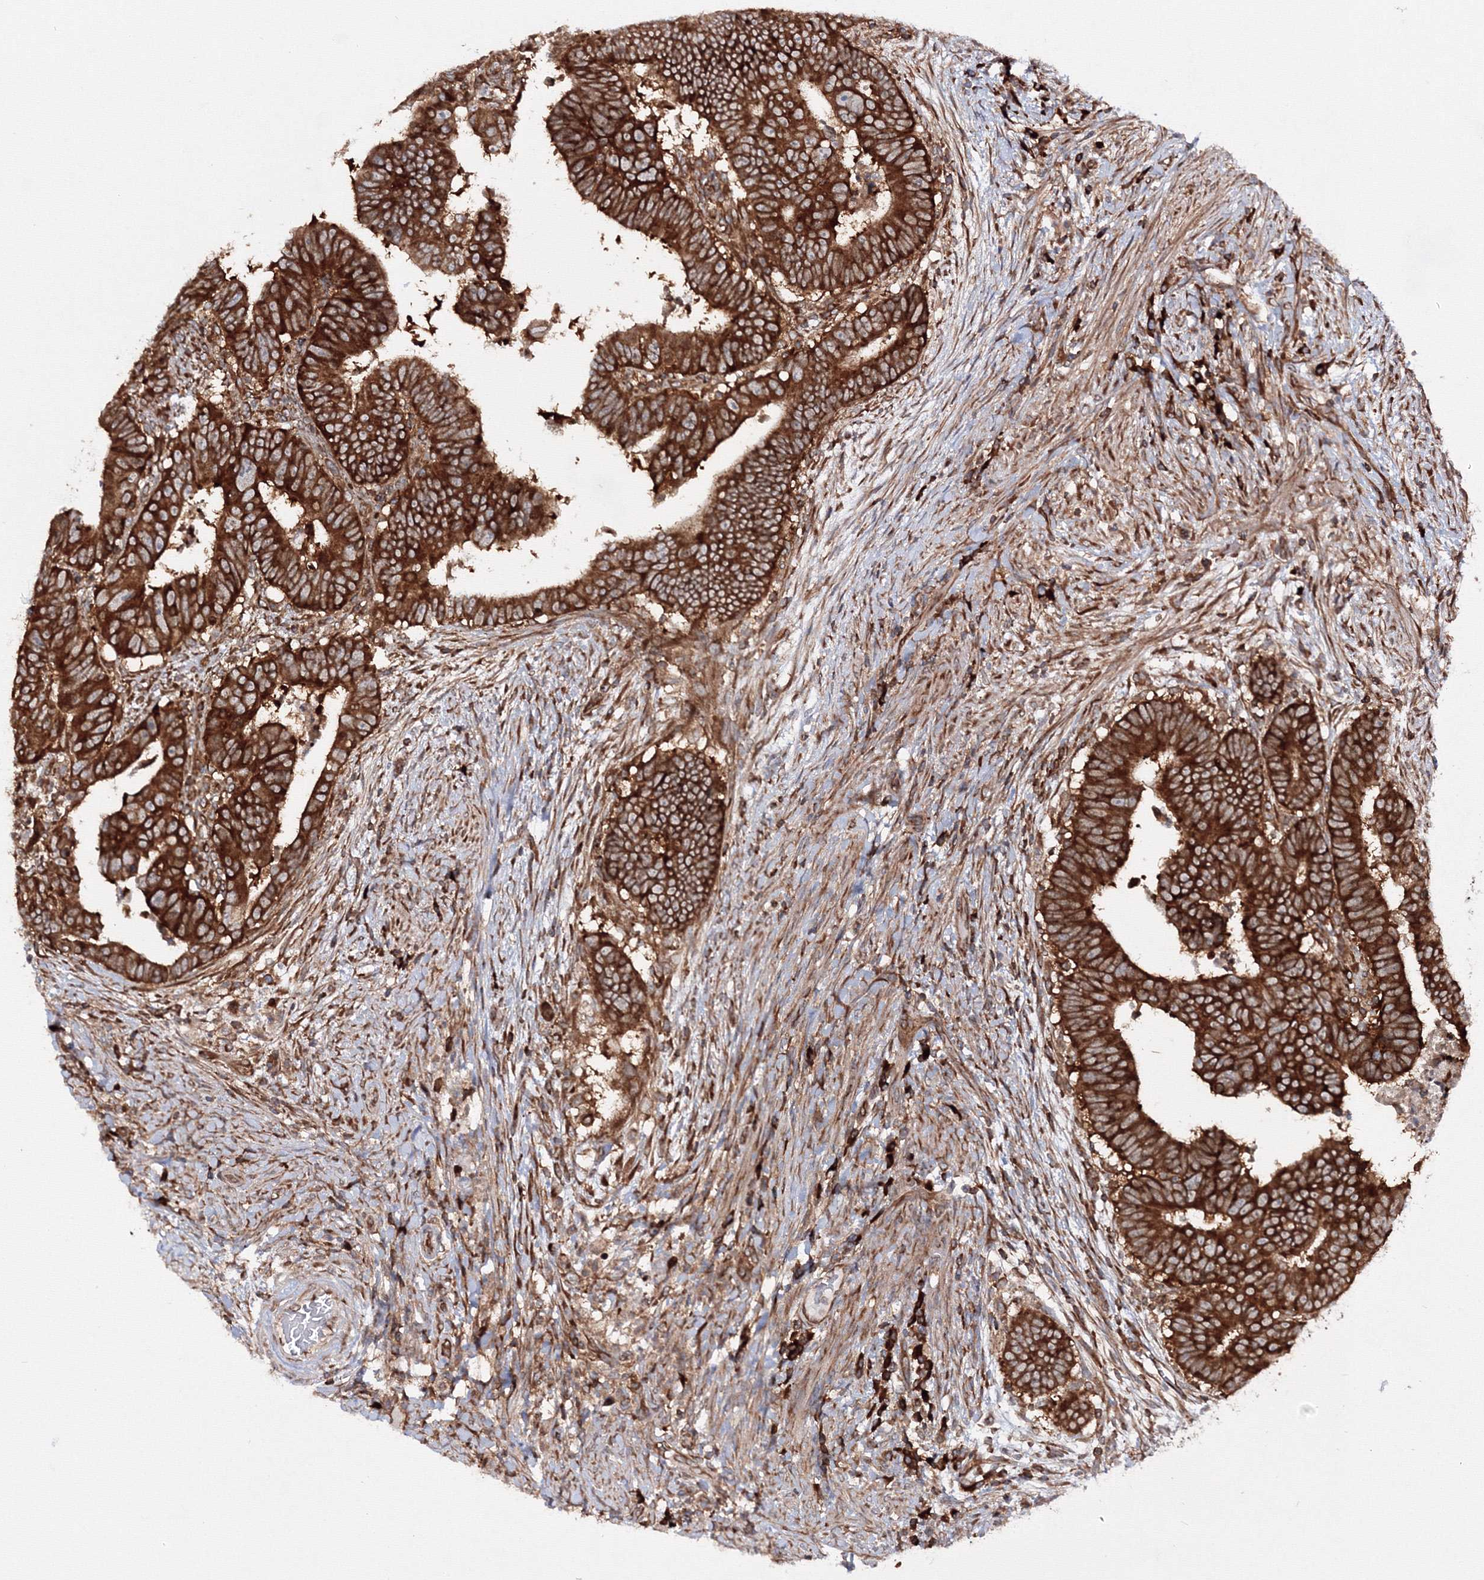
{"staining": {"intensity": "strong", "quantity": ">75%", "location": "cytoplasmic/membranous"}, "tissue": "colorectal cancer", "cell_type": "Tumor cells", "image_type": "cancer", "snomed": [{"axis": "morphology", "description": "Normal tissue, NOS"}, {"axis": "morphology", "description": "Adenocarcinoma, NOS"}, {"axis": "topography", "description": "Rectum"}], "caption": "This is an image of immunohistochemistry (IHC) staining of colorectal cancer (adenocarcinoma), which shows strong expression in the cytoplasmic/membranous of tumor cells.", "gene": "HARS1", "patient": {"sex": "female", "age": 65}}